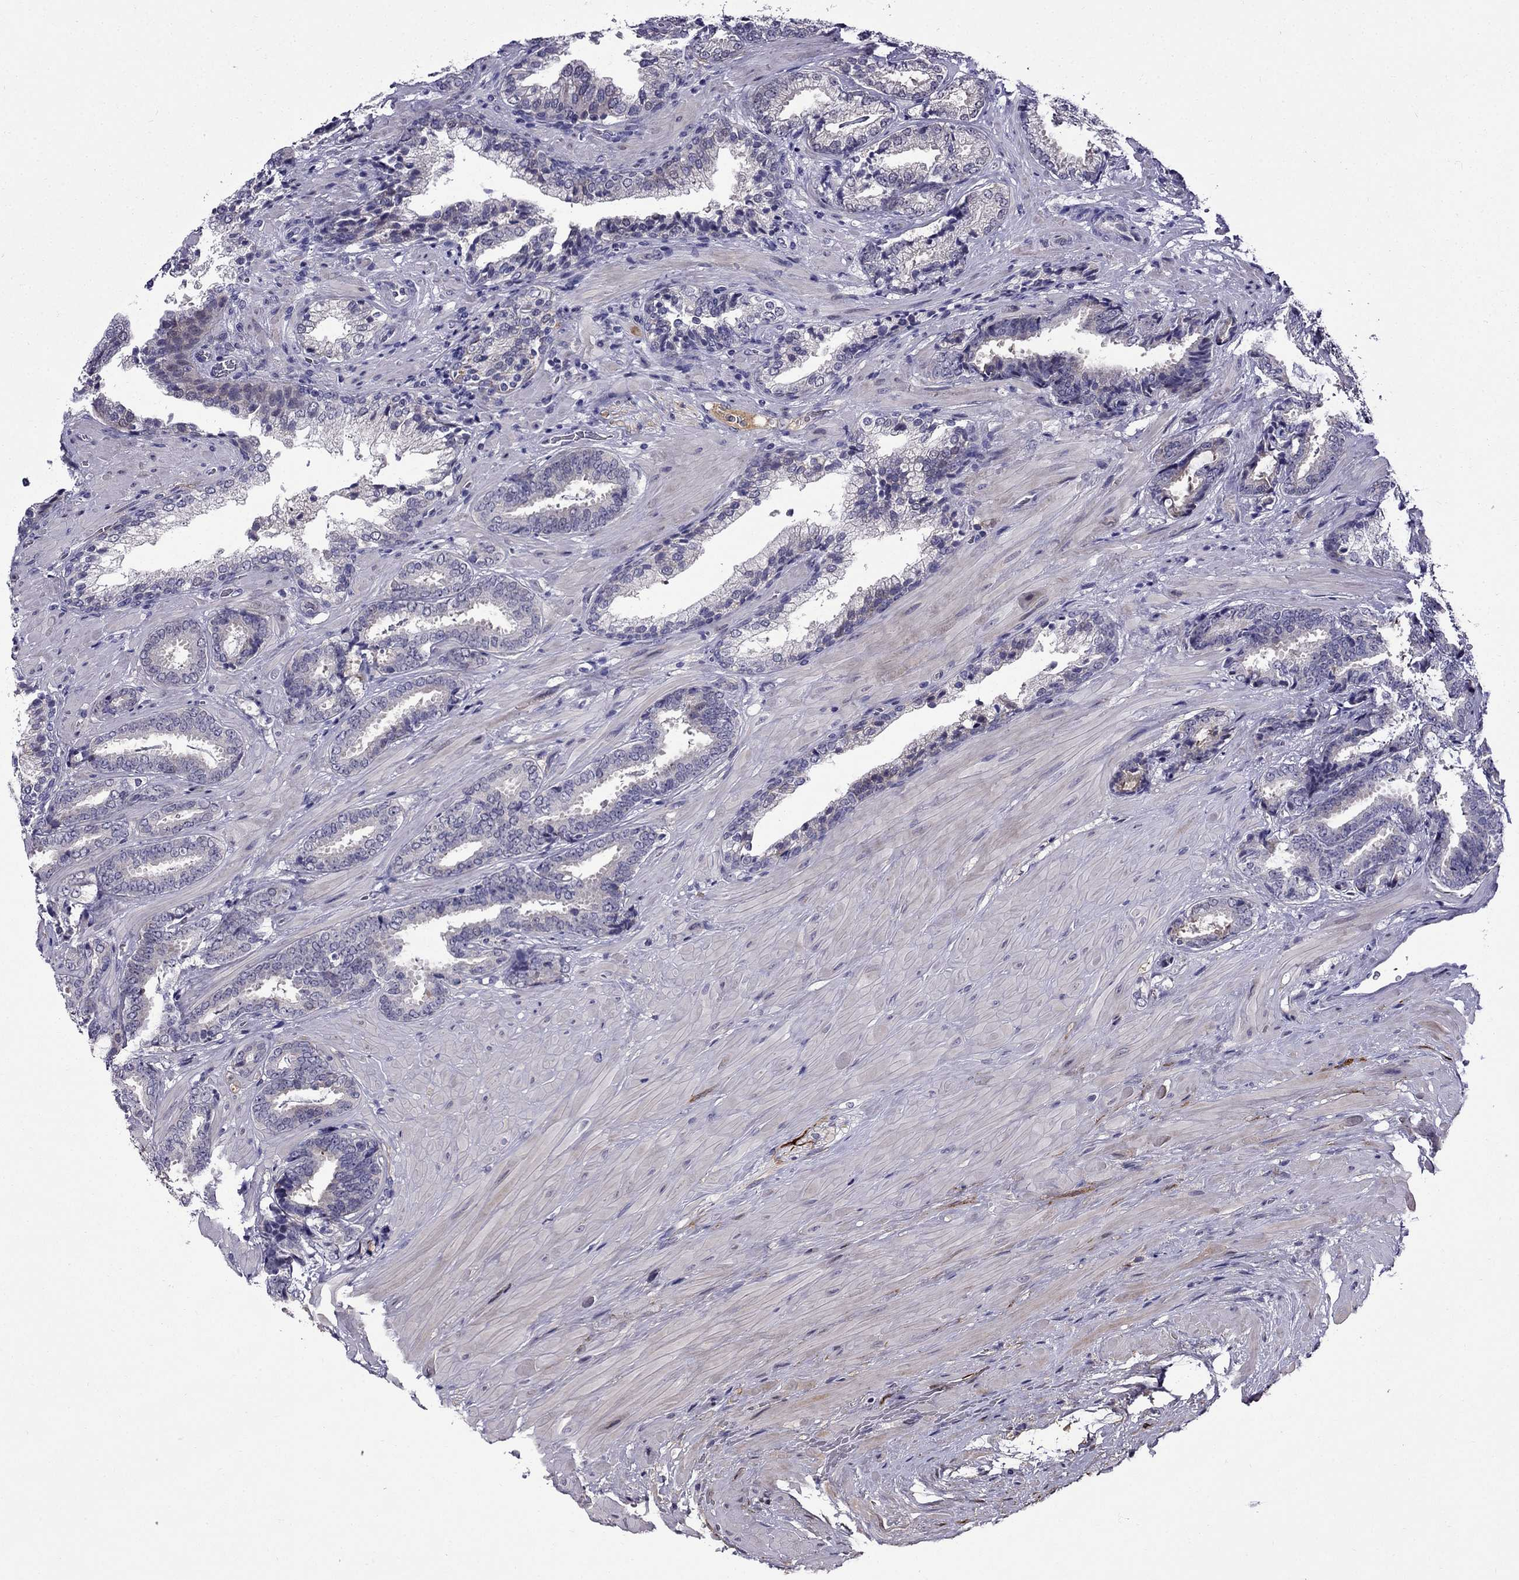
{"staining": {"intensity": "negative", "quantity": "none", "location": "none"}, "tissue": "prostate cancer", "cell_type": "Tumor cells", "image_type": "cancer", "snomed": [{"axis": "morphology", "description": "Adenocarcinoma, Low grade"}, {"axis": "topography", "description": "Prostate"}], "caption": "There is no significant expression in tumor cells of prostate cancer (adenocarcinoma (low-grade)).", "gene": "PI16", "patient": {"sex": "male", "age": 61}}